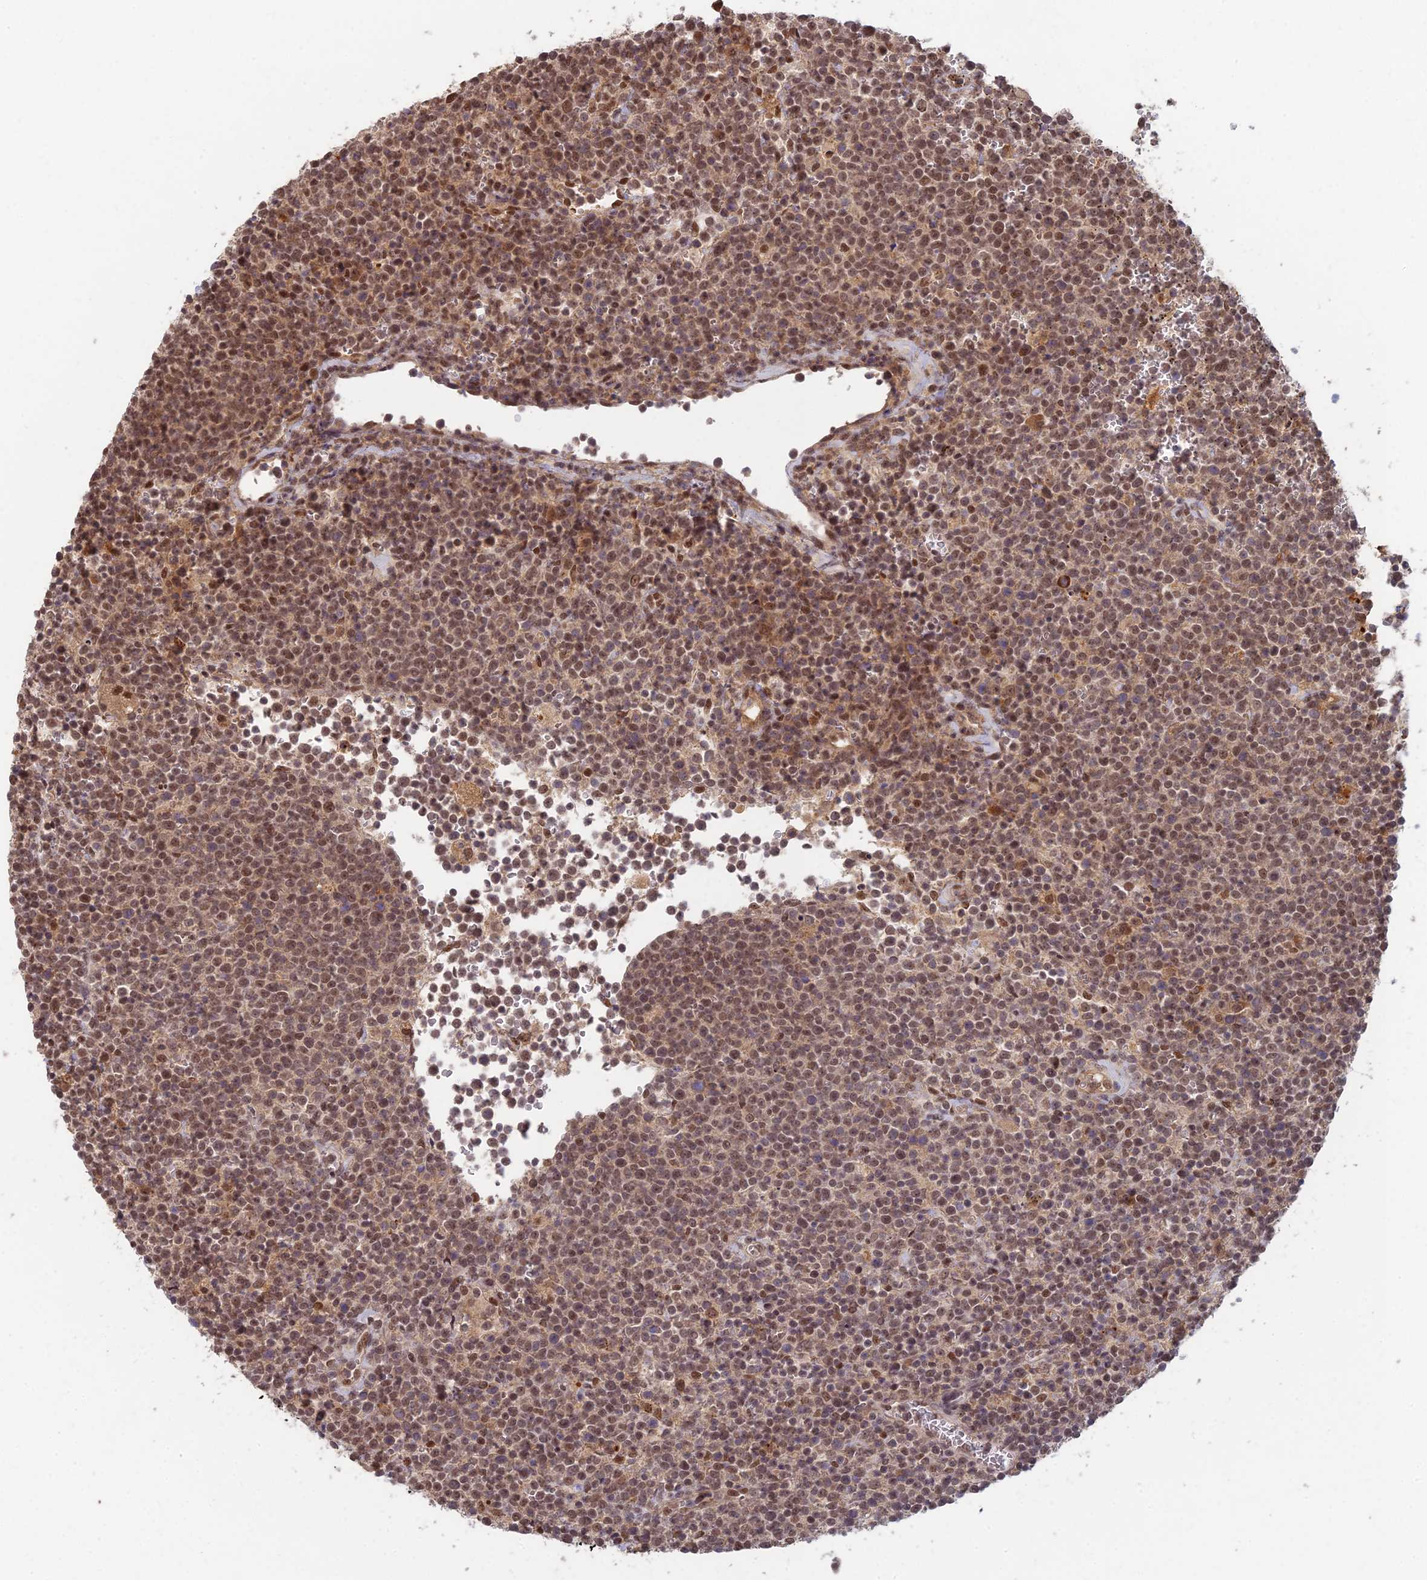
{"staining": {"intensity": "moderate", "quantity": ">75%", "location": "nuclear"}, "tissue": "lymphoma", "cell_type": "Tumor cells", "image_type": "cancer", "snomed": [{"axis": "morphology", "description": "Malignant lymphoma, non-Hodgkin's type, High grade"}, {"axis": "topography", "description": "Lymph node"}], "caption": "Protein staining displays moderate nuclear expression in approximately >75% of tumor cells in lymphoma.", "gene": "RANBP3", "patient": {"sex": "male", "age": 61}}